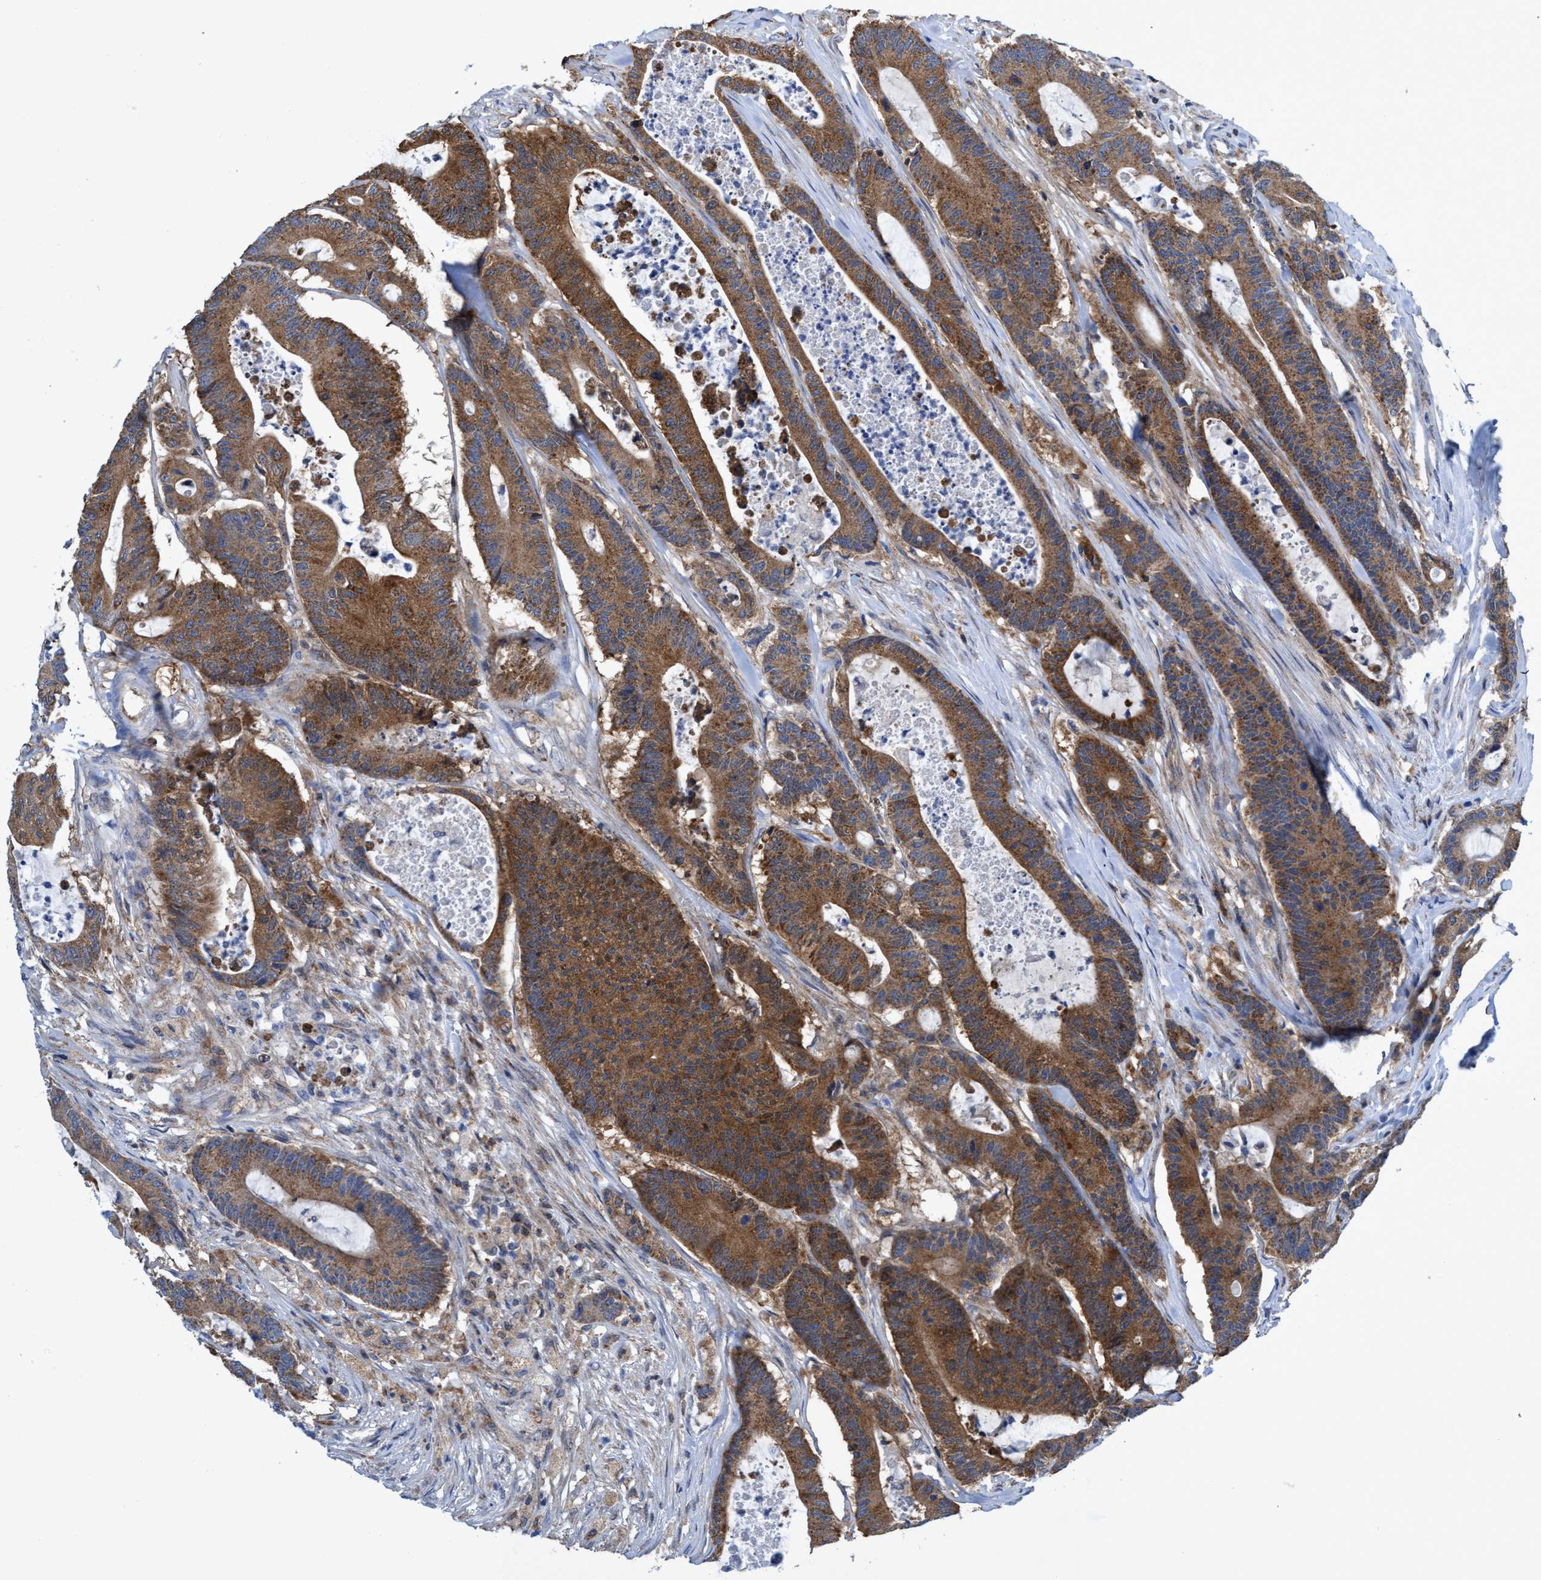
{"staining": {"intensity": "moderate", "quantity": ">75%", "location": "cytoplasmic/membranous"}, "tissue": "colorectal cancer", "cell_type": "Tumor cells", "image_type": "cancer", "snomed": [{"axis": "morphology", "description": "Adenocarcinoma, NOS"}, {"axis": "topography", "description": "Colon"}], "caption": "Adenocarcinoma (colorectal) tissue demonstrates moderate cytoplasmic/membranous expression in about >75% of tumor cells, visualized by immunohistochemistry. The protein is stained brown, and the nuclei are stained in blue (DAB (3,3'-diaminobenzidine) IHC with brightfield microscopy, high magnification).", "gene": "CRYZ", "patient": {"sex": "female", "age": 84}}